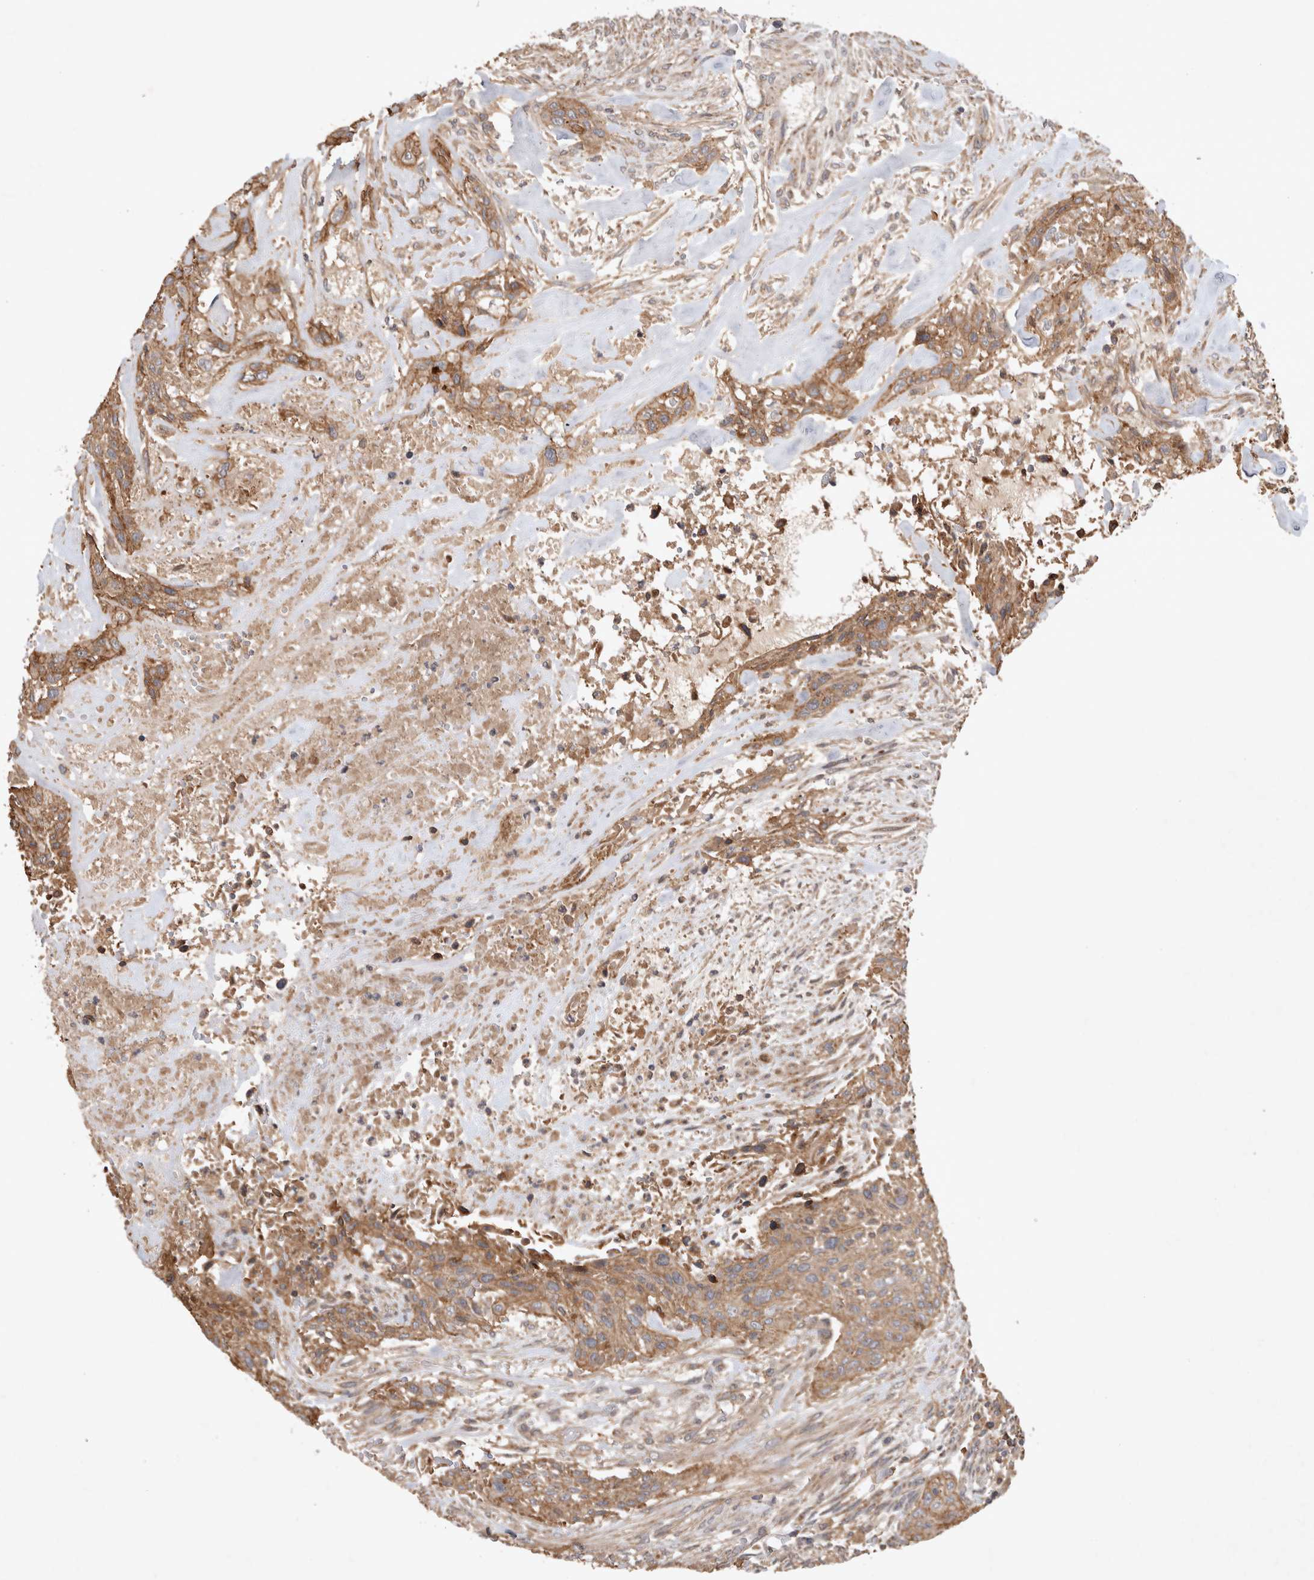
{"staining": {"intensity": "moderate", "quantity": ">75%", "location": "cytoplasmic/membranous"}, "tissue": "urothelial cancer", "cell_type": "Tumor cells", "image_type": "cancer", "snomed": [{"axis": "morphology", "description": "Urothelial carcinoma, High grade"}, {"axis": "topography", "description": "Urinary bladder"}], "caption": "Brown immunohistochemical staining in urothelial cancer exhibits moderate cytoplasmic/membranous positivity in about >75% of tumor cells. Using DAB (3,3'-diaminobenzidine) (brown) and hematoxylin (blue) stains, captured at high magnification using brightfield microscopy.", "gene": "SERAC1", "patient": {"sex": "male", "age": 35}}